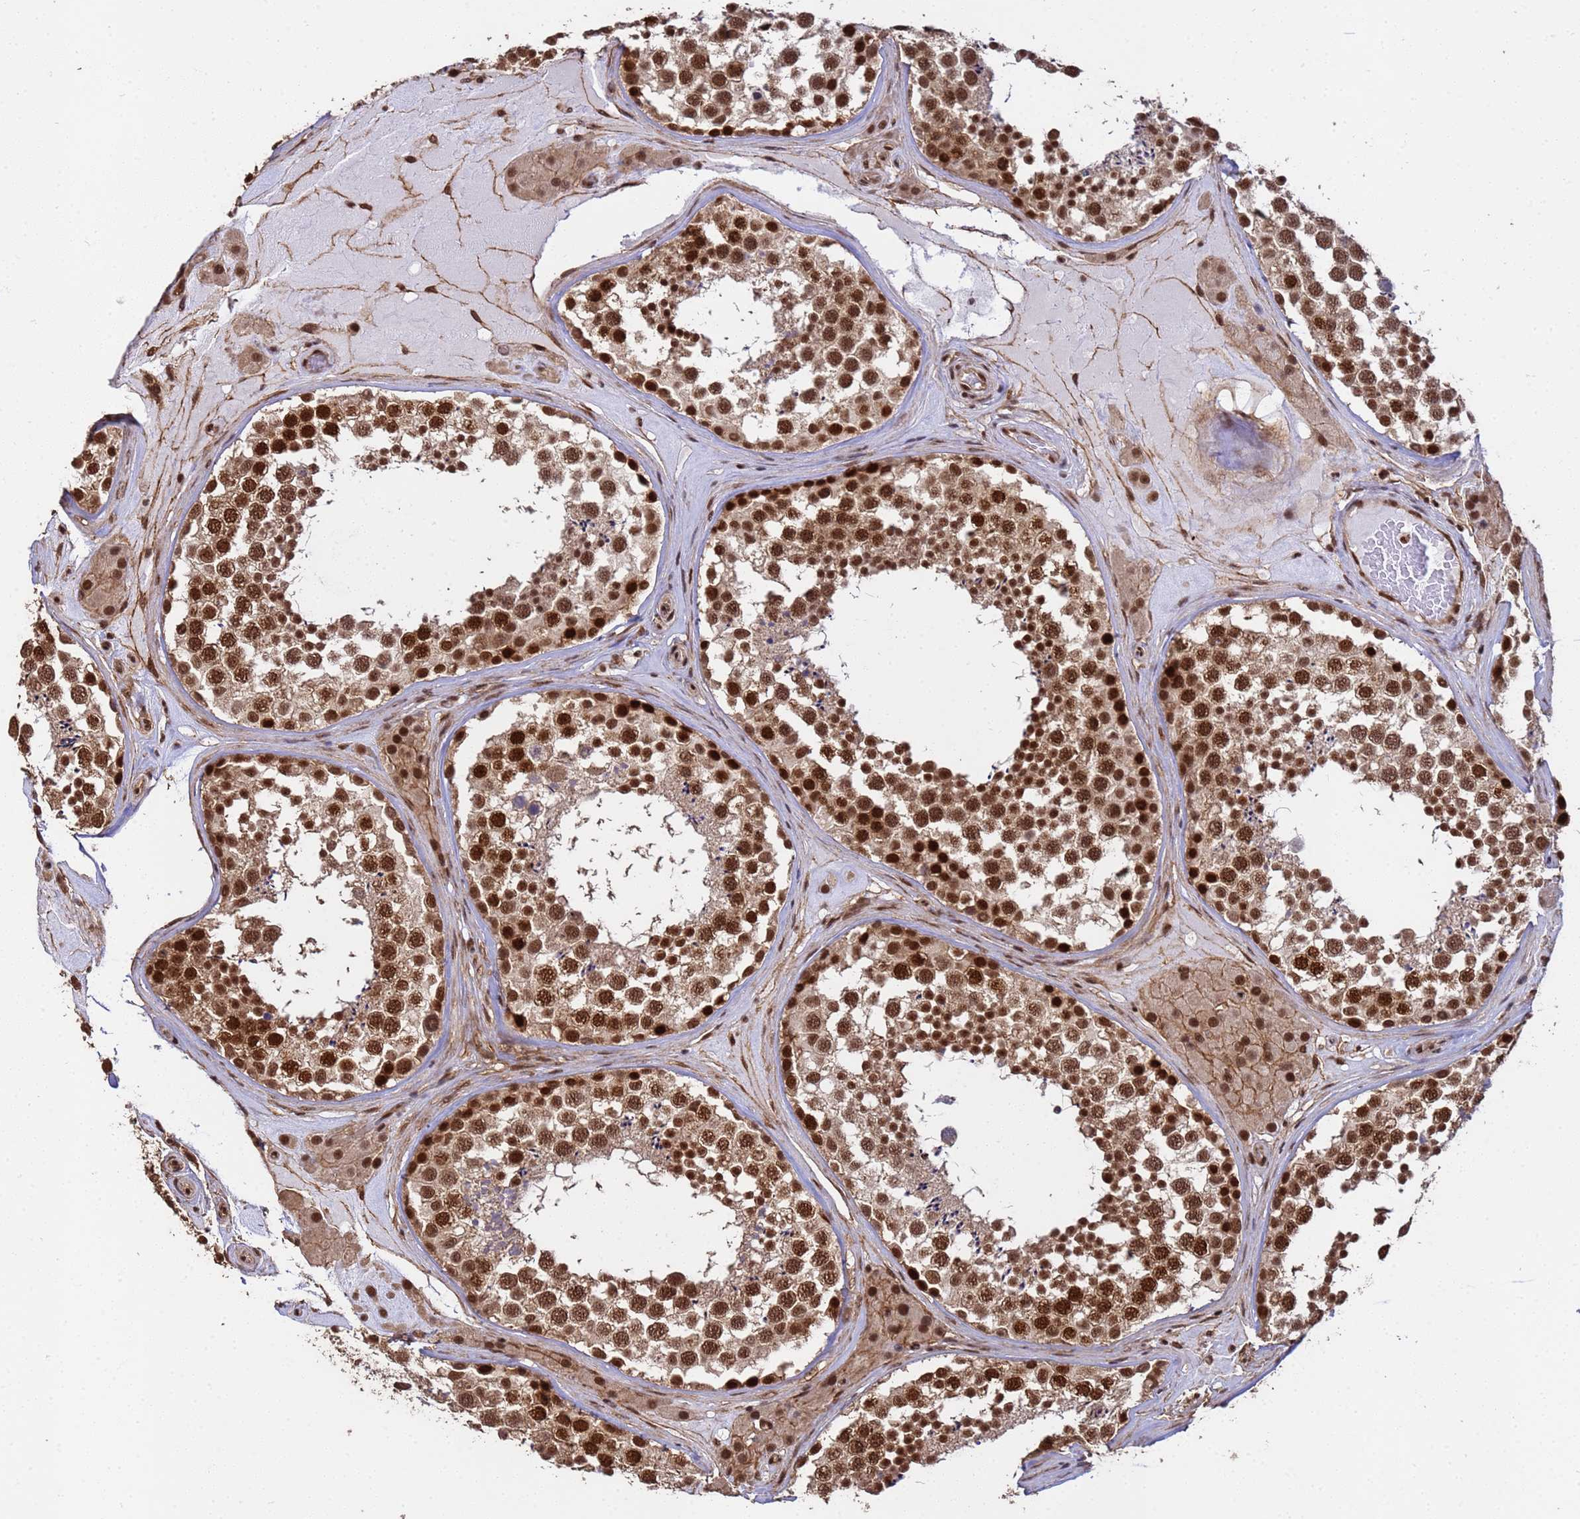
{"staining": {"intensity": "strong", "quantity": ">75%", "location": "cytoplasmic/membranous,nuclear"}, "tissue": "testis", "cell_type": "Cells in seminiferous ducts", "image_type": "normal", "snomed": [{"axis": "morphology", "description": "Normal tissue, NOS"}, {"axis": "topography", "description": "Testis"}], "caption": "Cells in seminiferous ducts demonstrate high levels of strong cytoplasmic/membranous,nuclear expression in approximately >75% of cells in normal human testis. Ihc stains the protein of interest in brown and the nuclei are stained blue.", "gene": "SYF2", "patient": {"sex": "male", "age": 46}}